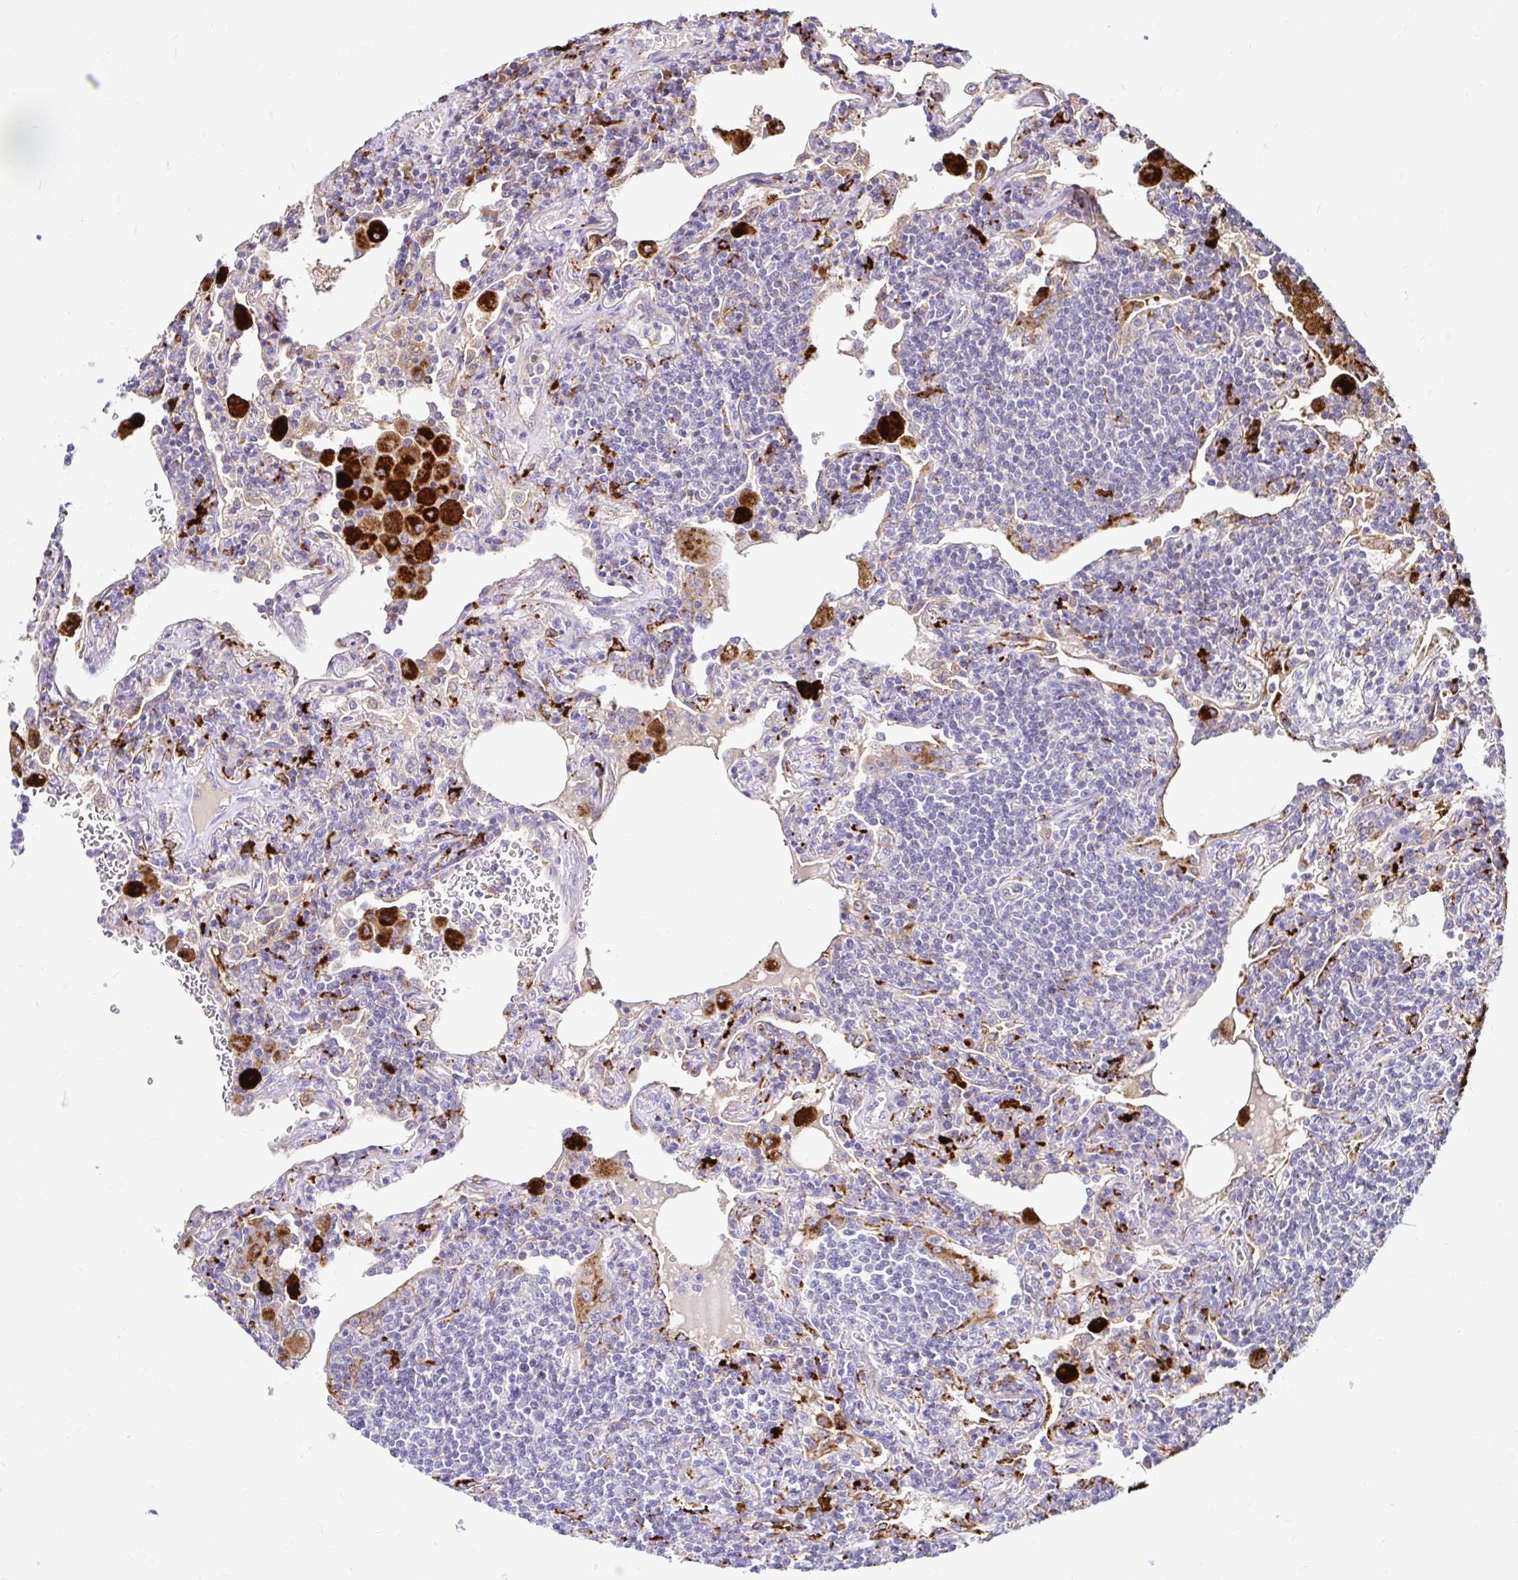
{"staining": {"intensity": "negative", "quantity": "none", "location": "none"}, "tissue": "lymphoma", "cell_type": "Tumor cells", "image_type": "cancer", "snomed": [{"axis": "morphology", "description": "Malignant lymphoma, non-Hodgkin's type, Low grade"}, {"axis": "topography", "description": "Lung"}], "caption": "Human lymphoma stained for a protein using immunohistochemistry shows no positivity in tumor cells.", "gene": "FUCA1", "patient": {"sex": "female", "age": 71}}